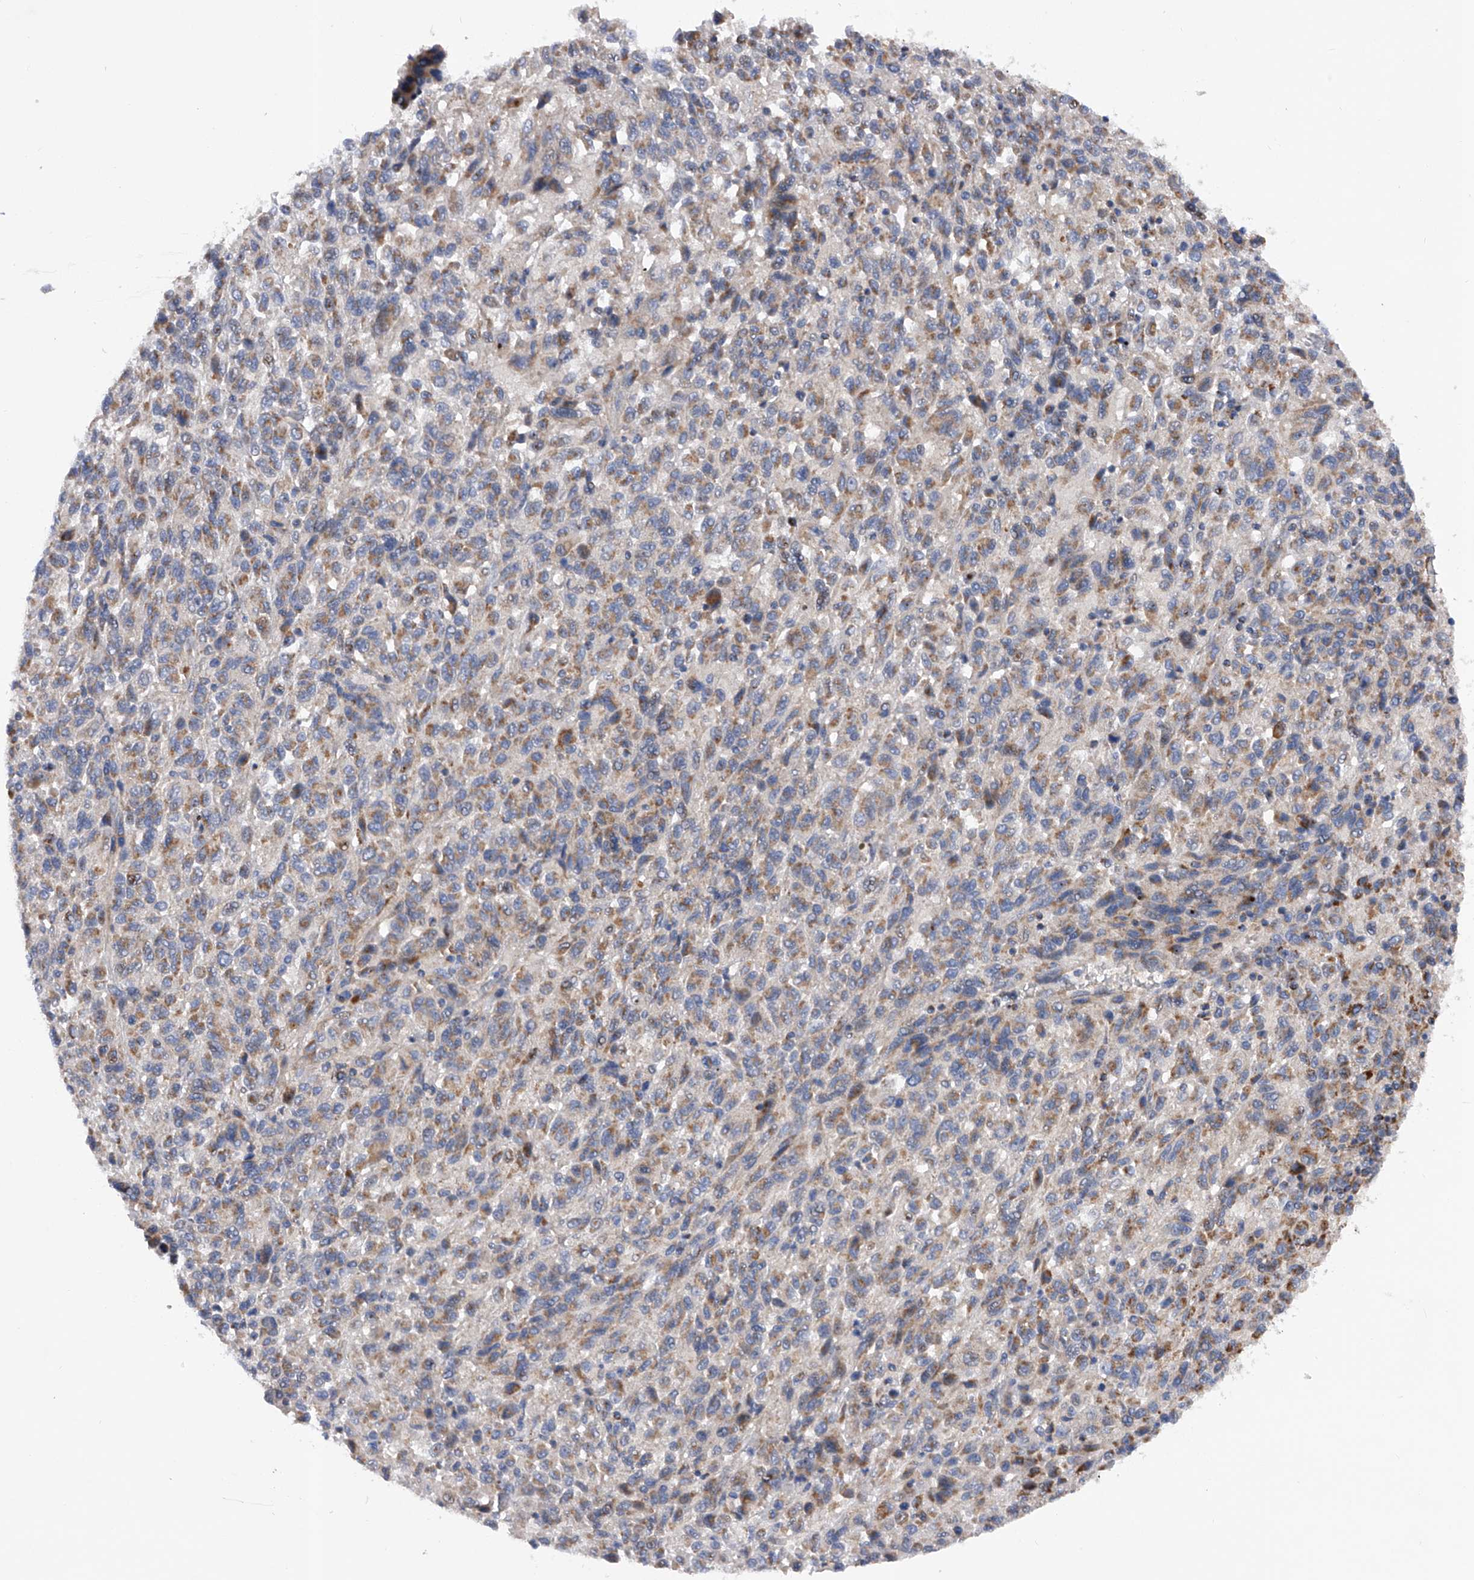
{"staining": {"intensity": "moderate", "quantity": ">75%", "location": "cytoplasmic/membranous"}, "tissue": "melanoma", "cell_type": "Tumor cells", "image_type": "cancer", "snomed": [{"axis": "morphology", "description": "Malignant melanoma, Metastatic site"}, {"axis": "topography", "description": "Lung"}], "caption": "Tumor cells reveal medium levels of moderate cytoplasmic/membranous expression in approximately >75% of cells in human malignant melanoma (metastatic site).", "gene": "PDSS2", "patient": {"sex": "male", "age": 64}}